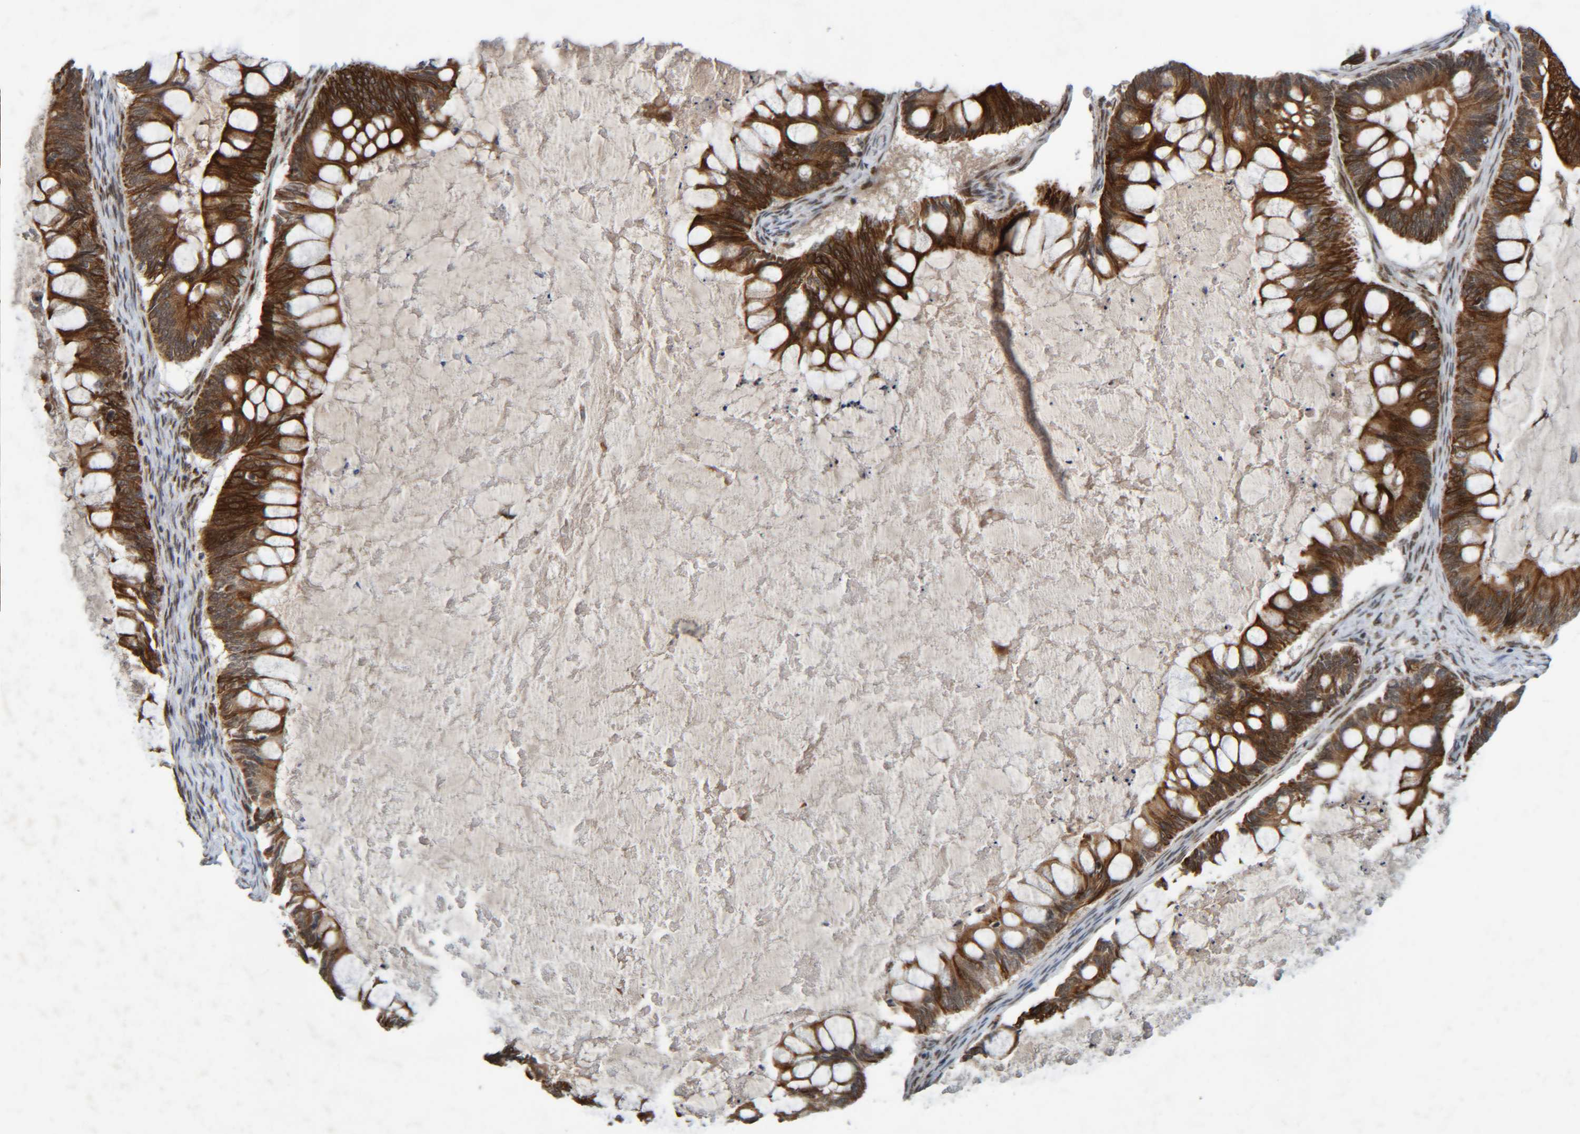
{"staining": {"intensity": "strong", "quantity": ">75%", "location": "cytoplasmic/membranous"}, "tissue": "ovarian cancer", "cell_type": "Tumor cells", "image_type": "cancer", "snomed": [{"axis": "morphology", "description": "Cystadenocarcinoma, mucinous, NOS"}, {"axis": "topography", "description": "Ovary"}], "caption": "There is high levels of strong cytoplasmic/membranous expression in tumor cells of mucinous cystadenocarcinoma (ovarian), as demonstrated by immunohistochemical staining (brown color).", "gene": "CCDC57", "patient": {"sex": "female", "age": 61}}